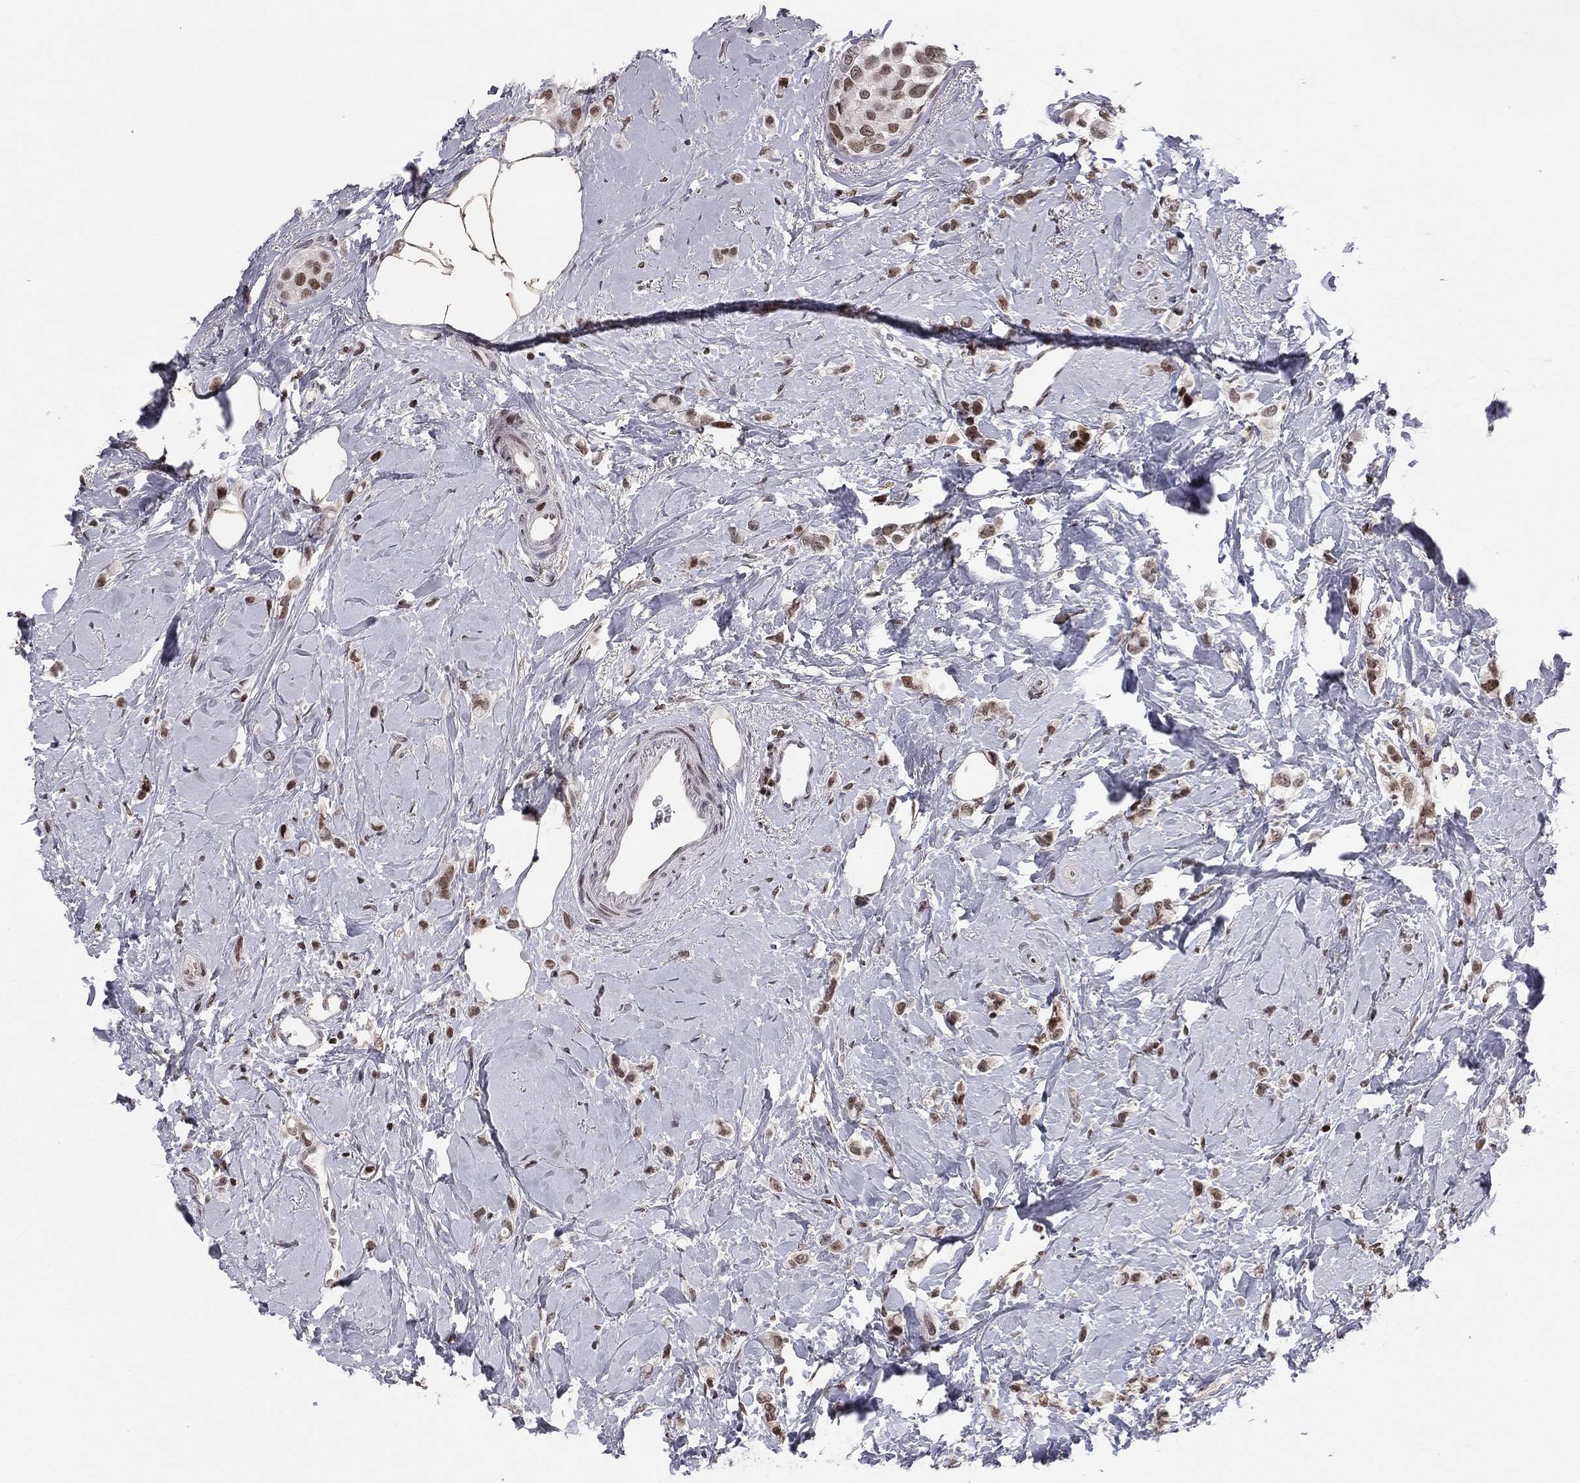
{"staining": {"intensity": "strong", "quantity": "25%-75%", "location": "nuclear"}, "tissue": "breast cancer", "cell_type": "Tumor cells", "image_type": "cancer", "snomed": [{"axis": "morphology", "description": "Lobular carcinoma"}, {"axis": "topography", "description": "Breast"}], "caption": "IHC of human breast lobular carcinoma shows high levels of strong nuclear expression in approximately 25%-75% of tumor cells.", "gene": "RNASEH2C", "patient": {"sex": "female", "age": 66}}